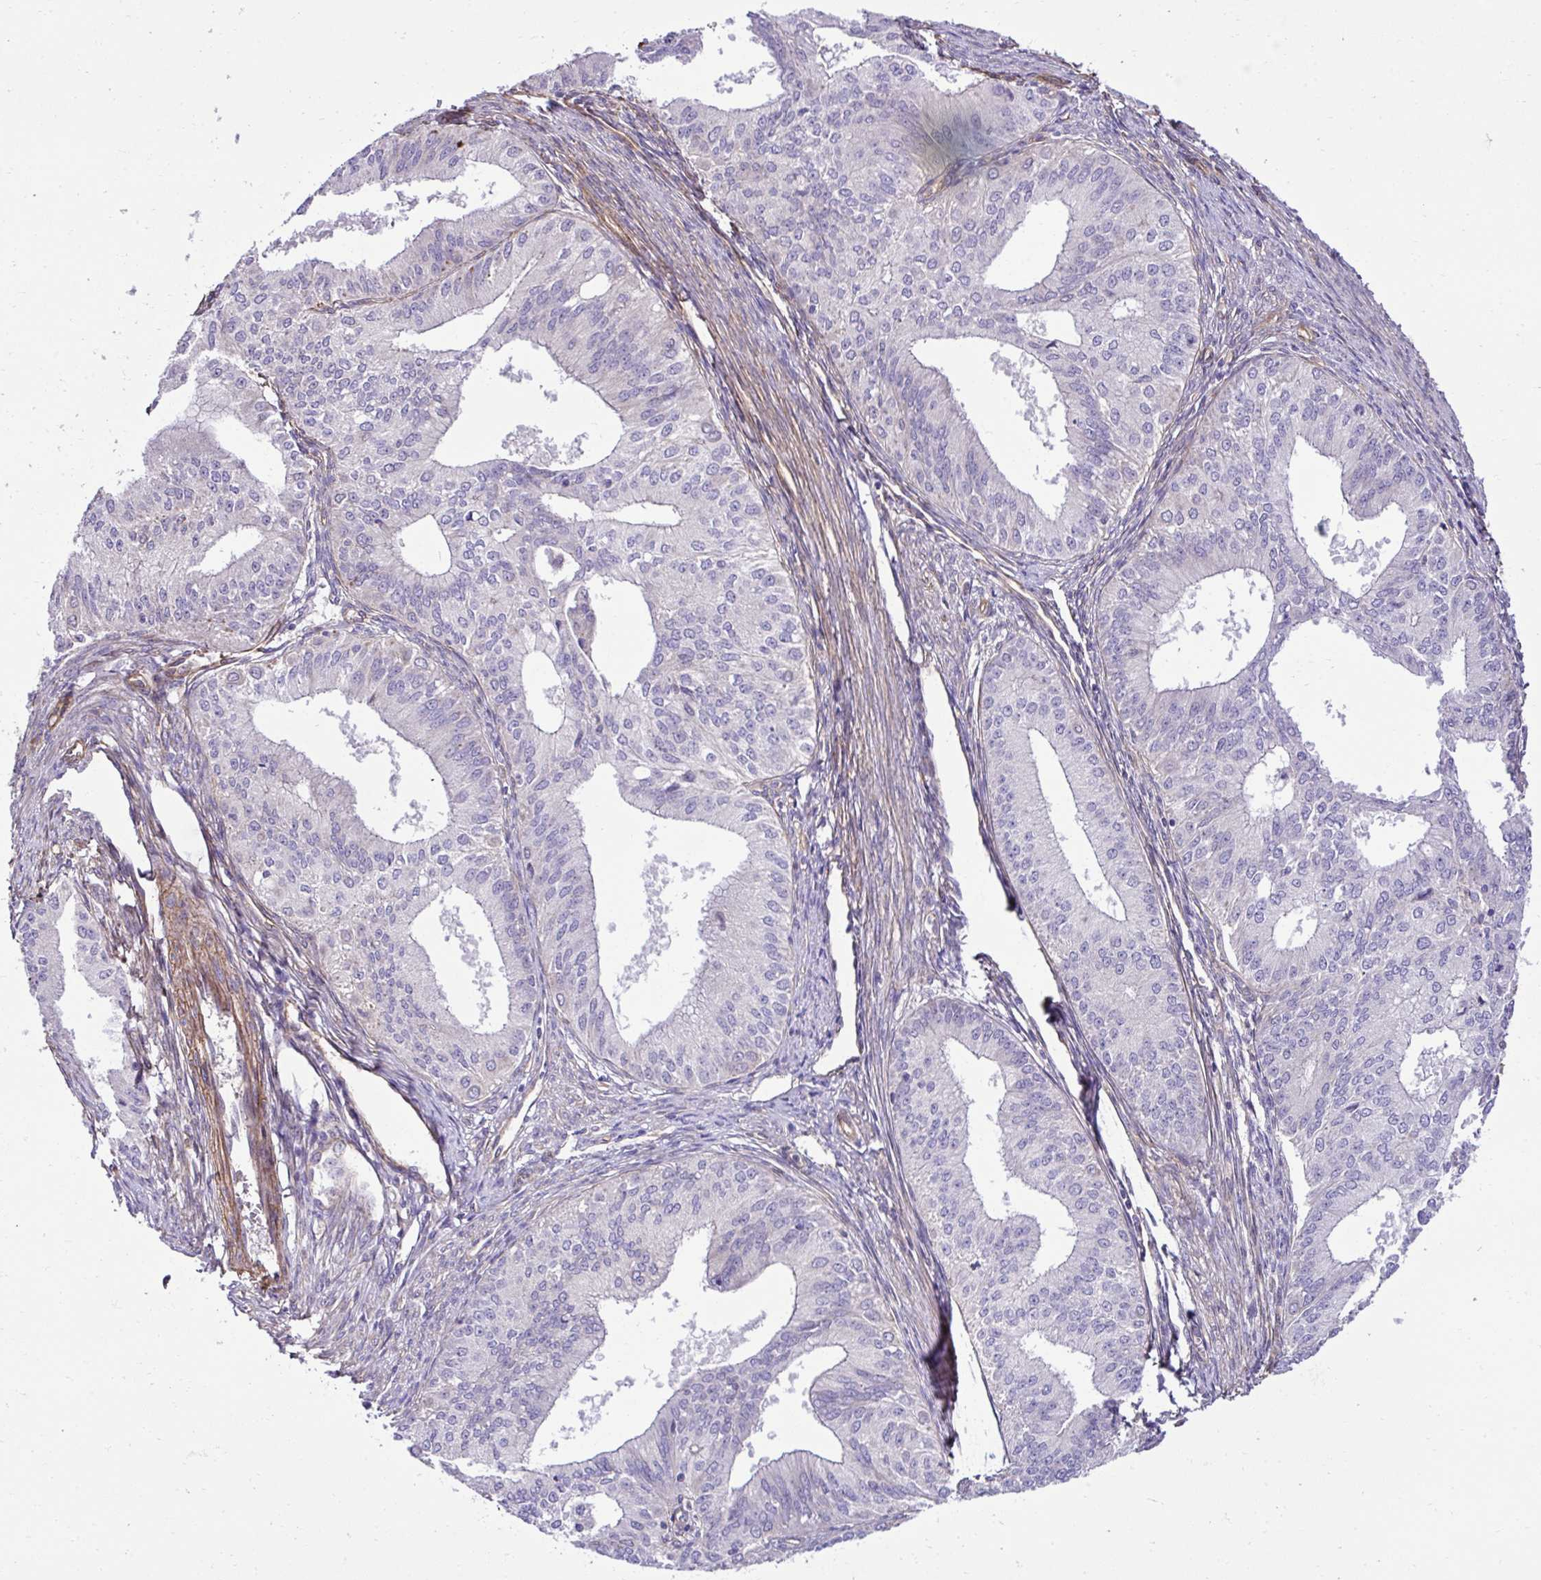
{"staining": {"intensity": "negative", "quantity": "none", "location": "none"}, "tissue": "endometrial cancer", "cell_type": "Tumor cells", "image_type": "cancer", "snomed": [{"axis": "morphology", "description": "Adenocarcinoma, NOS"}, {"axis": "topography", "description": "Endometrium"}], "caption": "Immunohistochemistry (IHC) of endometrial adenocarcinoma reveals no expression in tumor cells.", "gene": "TRIM52", "patient": {"sex": "female", "age": 50}}